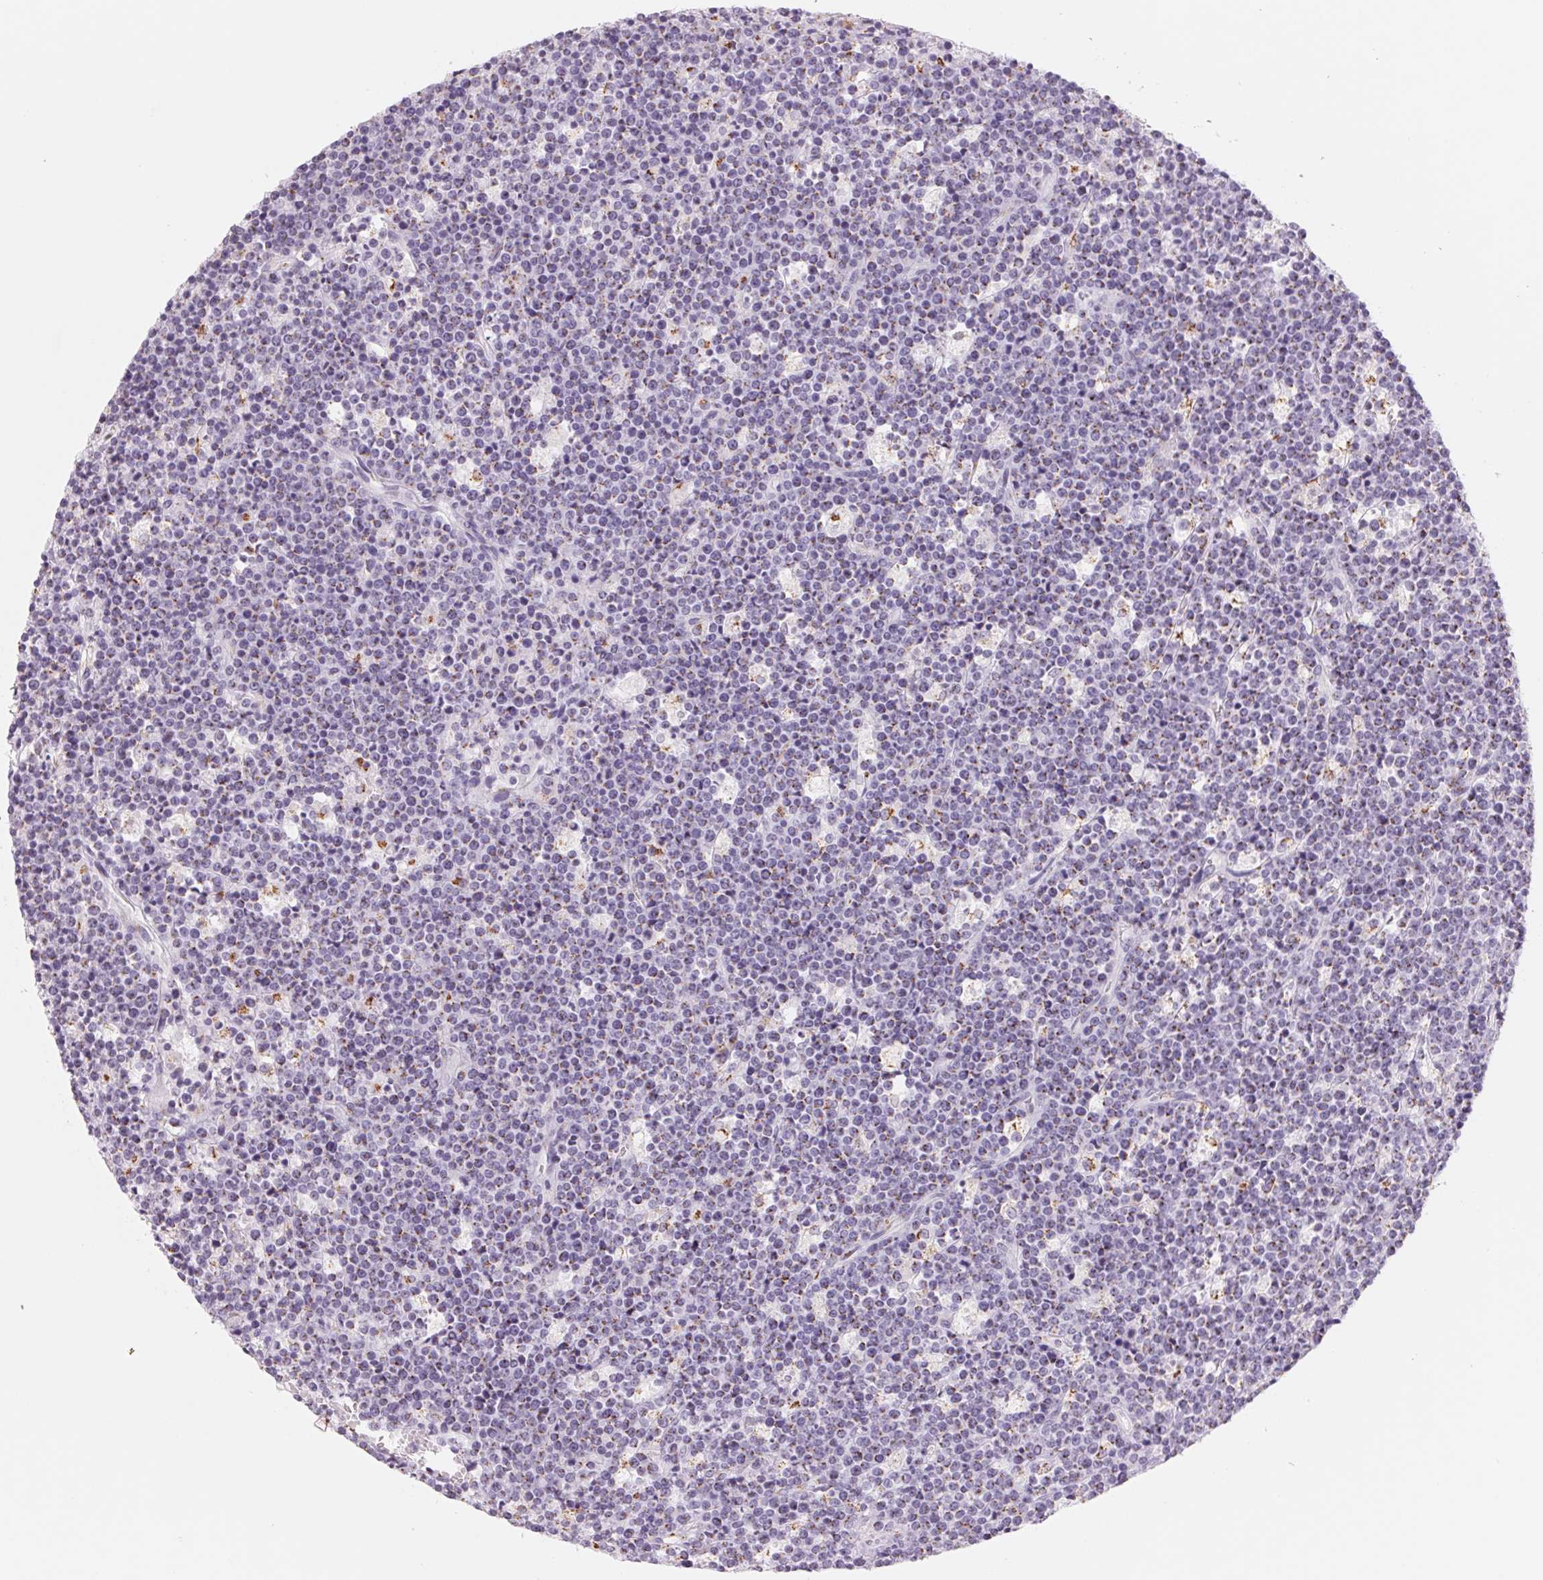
{"staining": {"intensity": "weak", "quantity": "<25%", "location": "cytoplasmic/membranous"}, "tissue": "lymphoma", "cell_type": "Tumor cells", "image_type": "cancer", "snomed": [{"axis": "morphology", "description": "Malignant lymphoma, non-Hodgkin's type, High grade"}, {"axis": "topography", "description": "Ovary"}], "caption": "DAB (3,3'-diaminobenzidine) immunohistochemical staining of malignant lymphoma, non-Hodgkin's type (high-grade) shows no significant staining in tumor cells. The staining is performed using DAB (3,3'-diaminobenzidine) brown chromogen with nuclei counter-stained in using hematoxylin.", "gene": "GALNT7", "patient": {"sex": "female", "age": 56}}